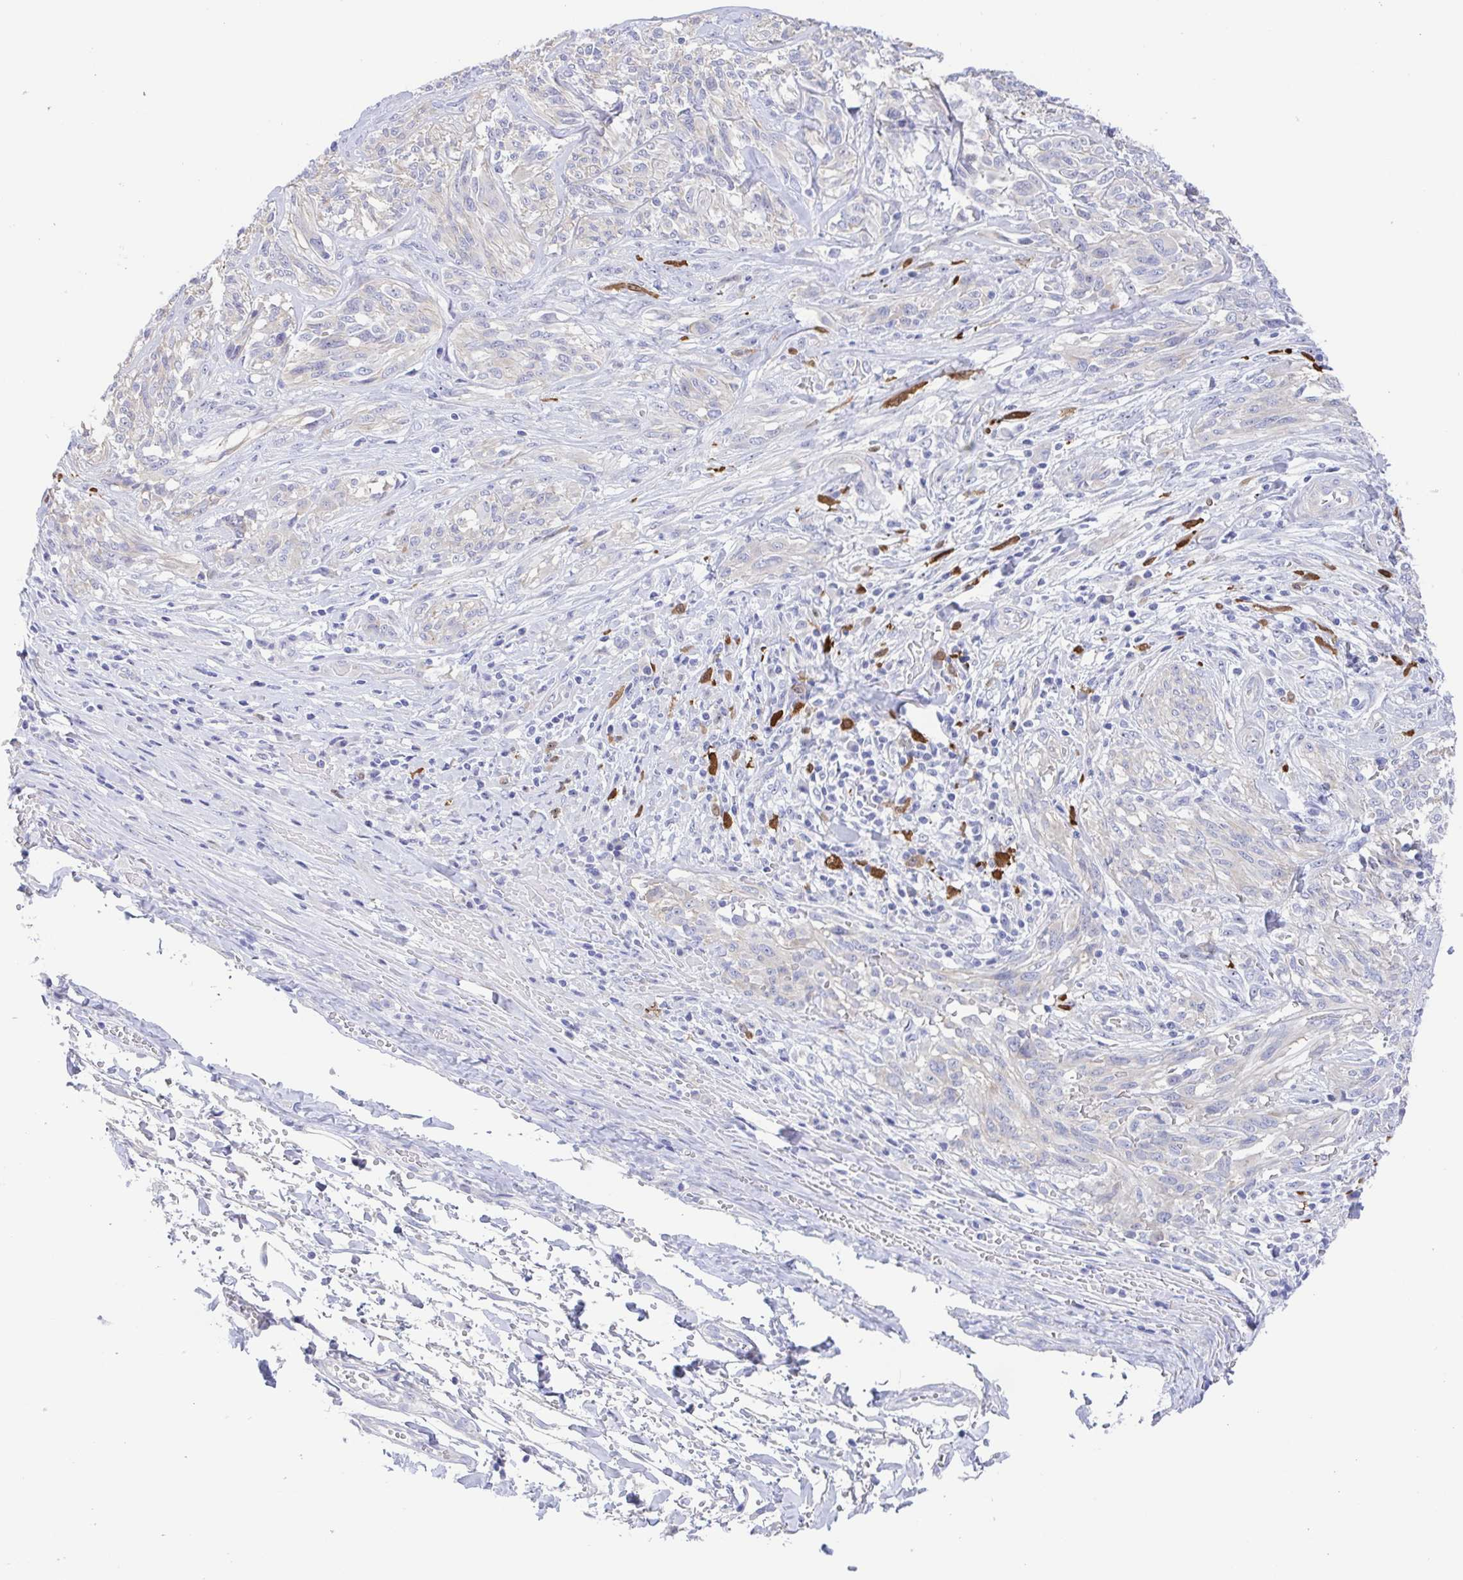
{"staining": {"intensity": "negative", "quantity": "none", "location": "none"}, "tissue": "melanoma", "cell_type": "Tumor cells", "image_type": "cancer", "snomed": [{"axis": "morphology", "description": "Malignant melanoma, NOS"}, {"axis": "topography", "description": "Skin"}], "caption": "Malignant melanoma was stained to show a protein in brown. There is no significant staining in tumor cells.", "gene": "MUCL3", "patient": {"sex": "female", "age": 91}}